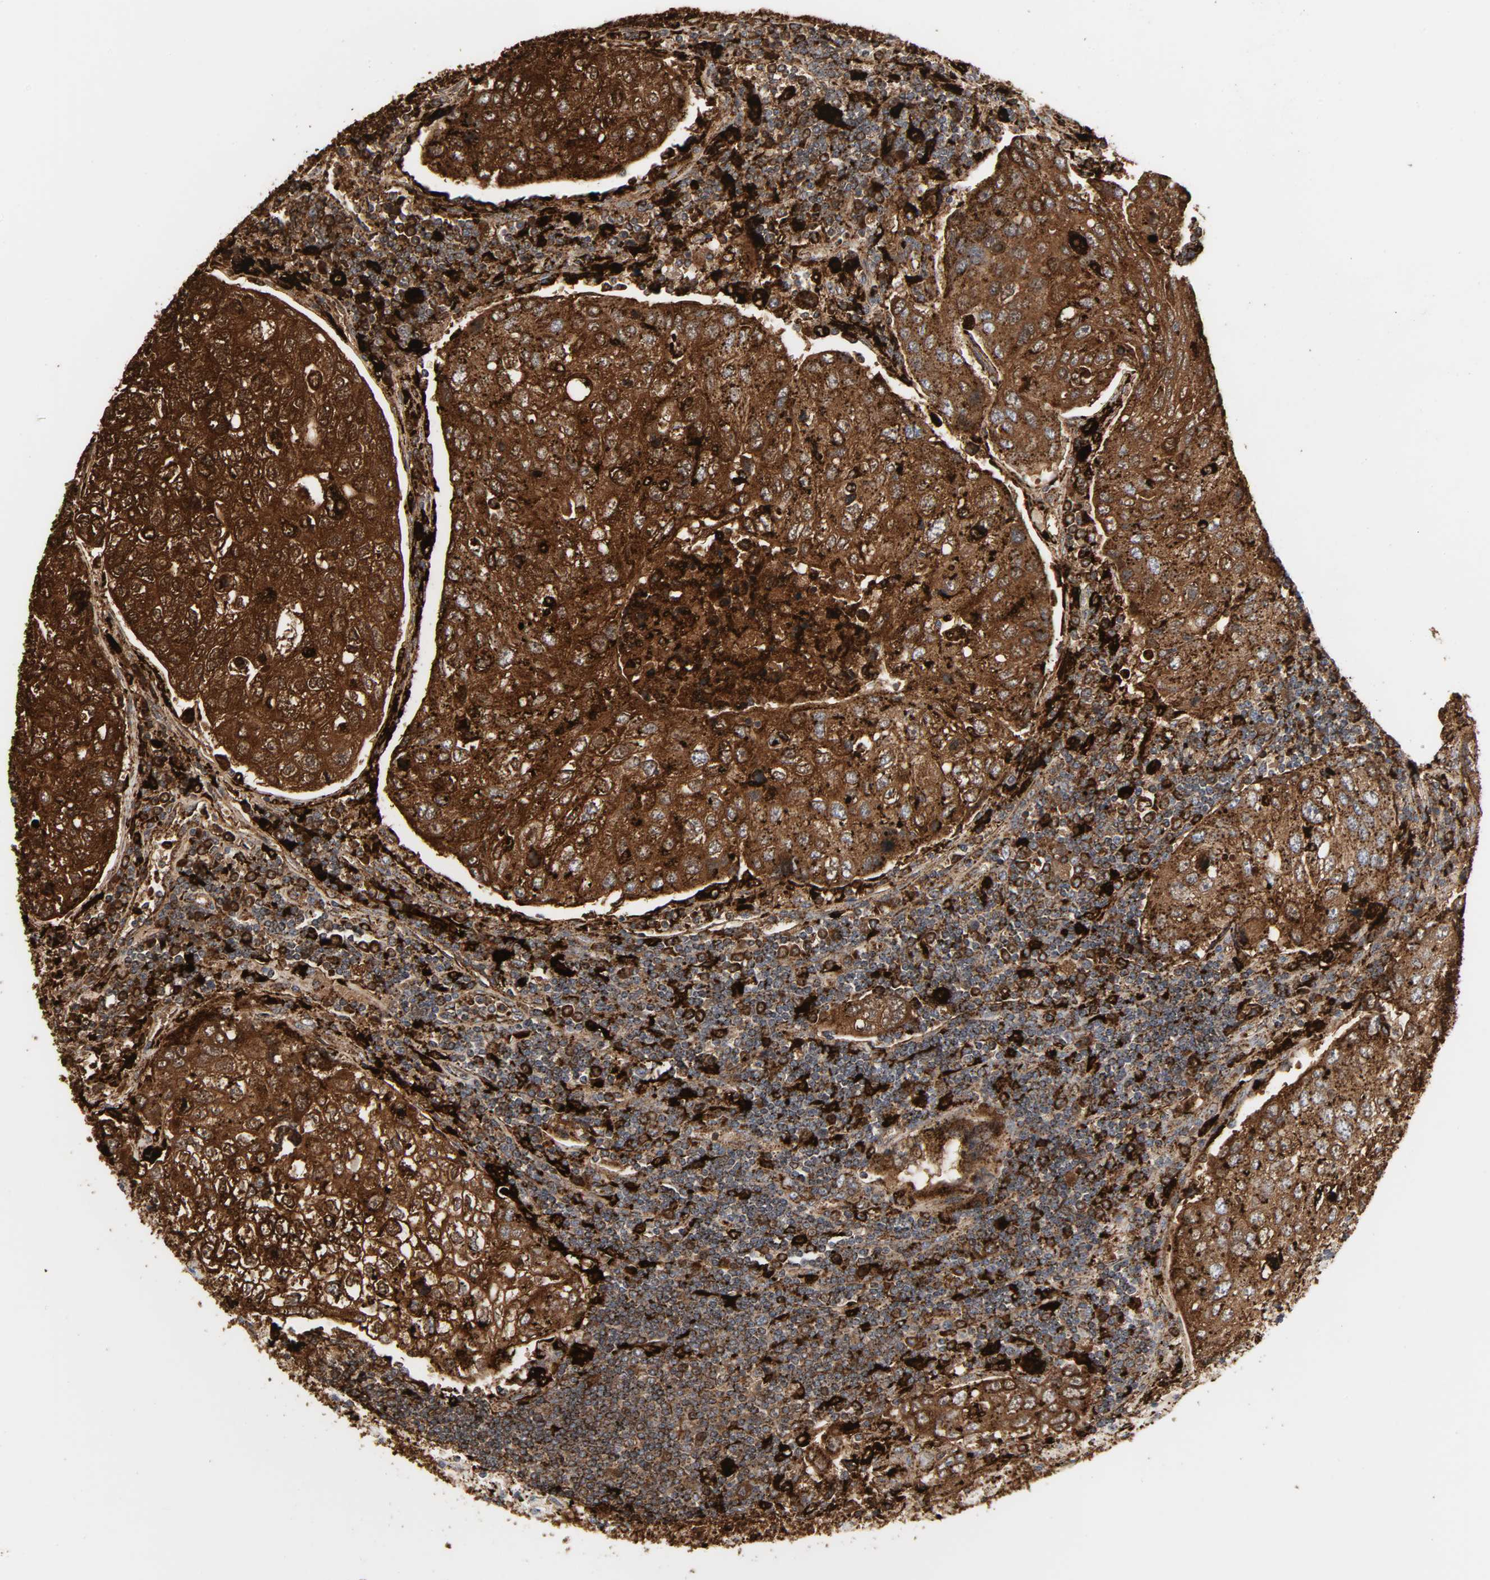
{"staining": {"intensity": "strong", "quantity": ">75%", "location": "cytoplasmic/membranous"}, "tissue": "urothelial cancer", "cell_type": "Tumor cells", "image_type": "cancer", "snomed": [{"axis": "morphology", "description": "Urothelial carcinoma, High grade"}, {"axis": "topography", "description": "Lymph node"}, {"axis": "topography", "description": "Urinary bladder"}], "caption": "Immunohistochemical staining of high-grade urothelial carcinoma displays high levels of strong cytoplasmic/membranous protein staining in approximately >75% of tumor cells. Using DAB (3,3'-diaminobenzidine) (brown) and hematoxylin (blue) stains, captured at high magnification using brightfield microscopy.", "gene": "PSAP", "patient": {"sex": "male", "age": 51}}